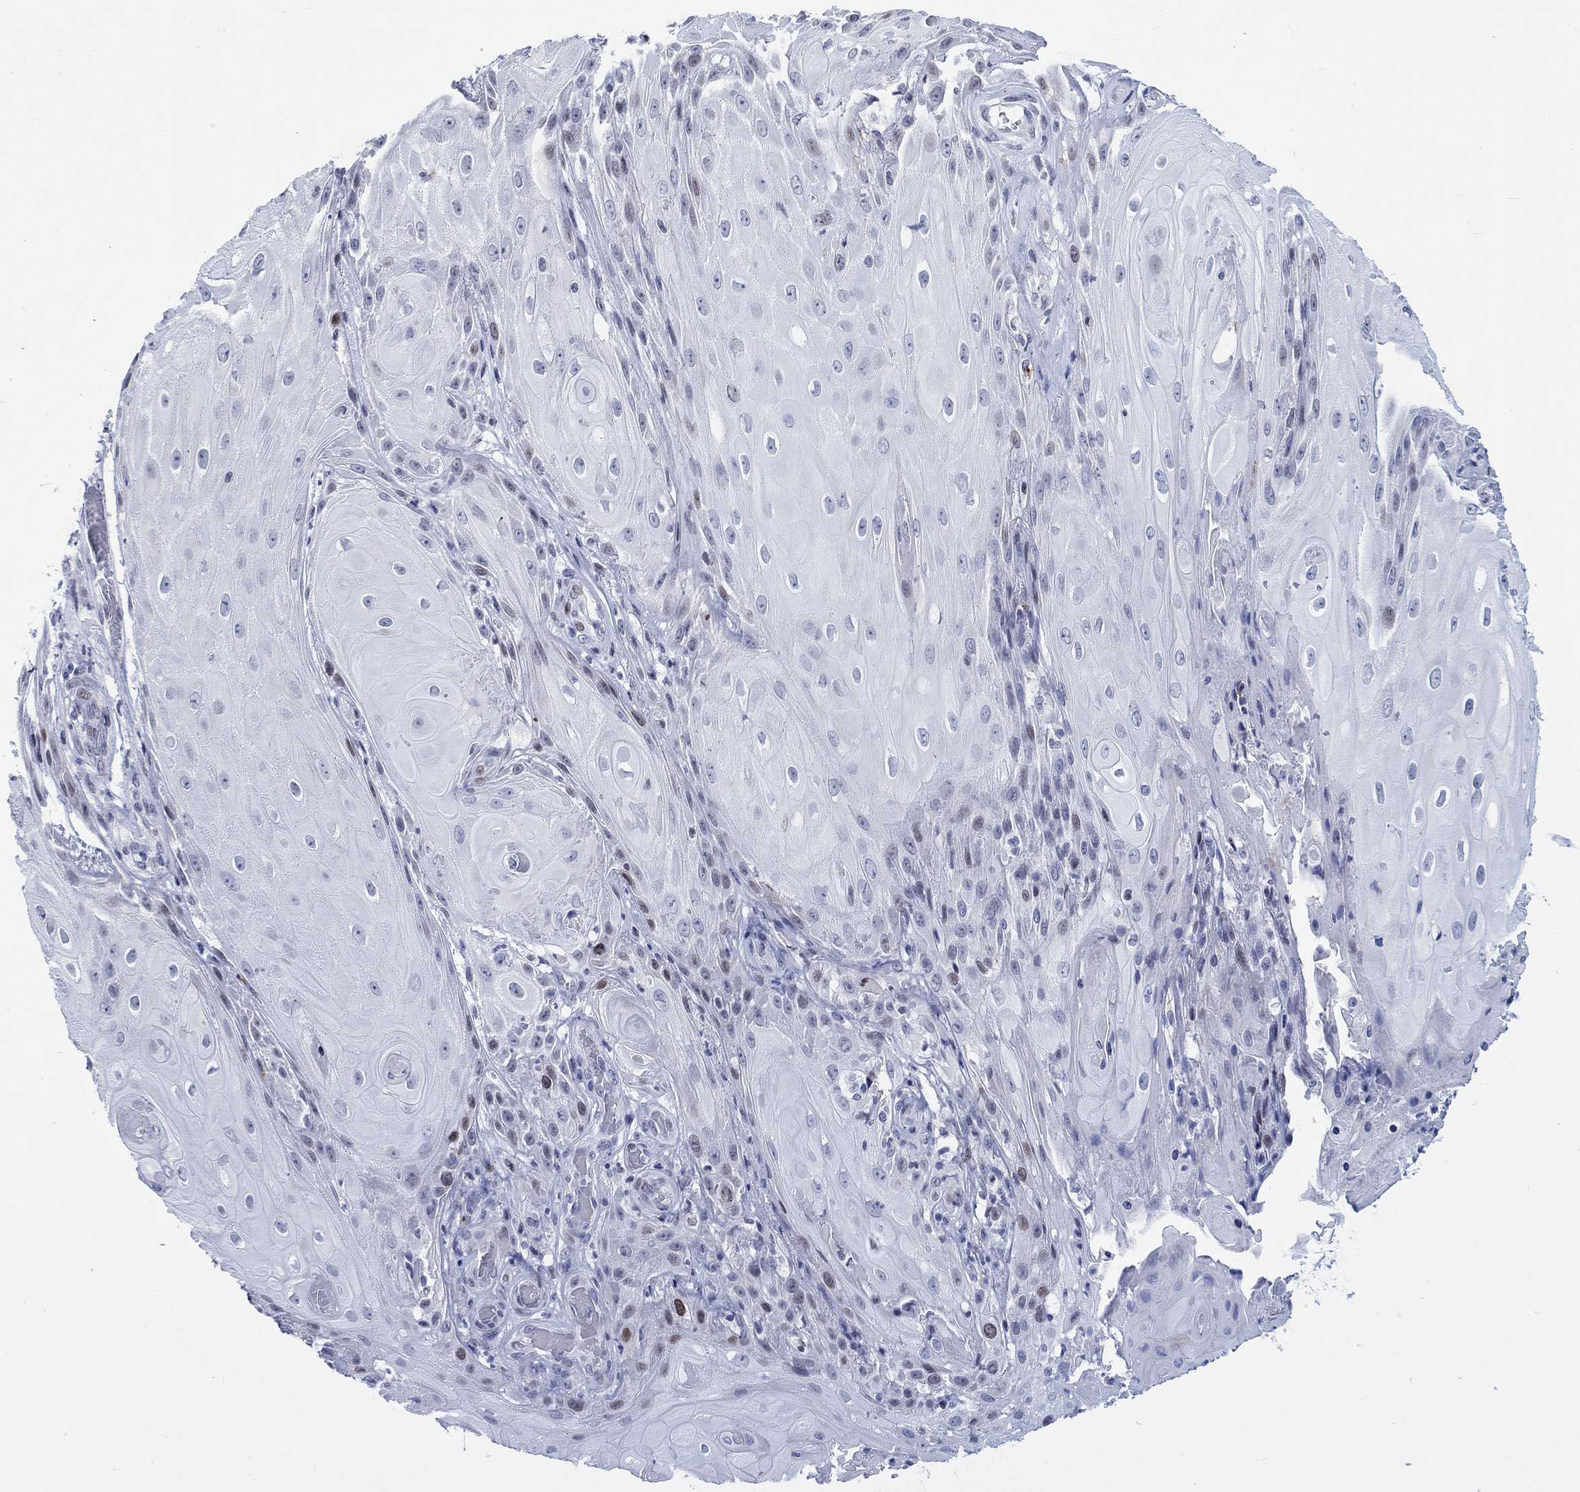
{"staining": {"intensity": "moderate", "quantity": "<25%", "location": "nuclear"}, "tissue": "skin cancer", "cell_type": "Tumor cells", "image_type": "cancer", "snomed": [{"axis": "morphology", "description": "Squamous cell carcinoma, NOS"}, {"axis": "topography", "description": "Skin"}], "caption": "DAB (3,3'-diaminobenzidine) immunohistochemical staining of human skin squamous cell carcinoma exhibits moderate nuclear protein positivity in about <25% of tumor cells.", "gene": "CDCA2", "patient": {"sex": "male", "age": 62}}